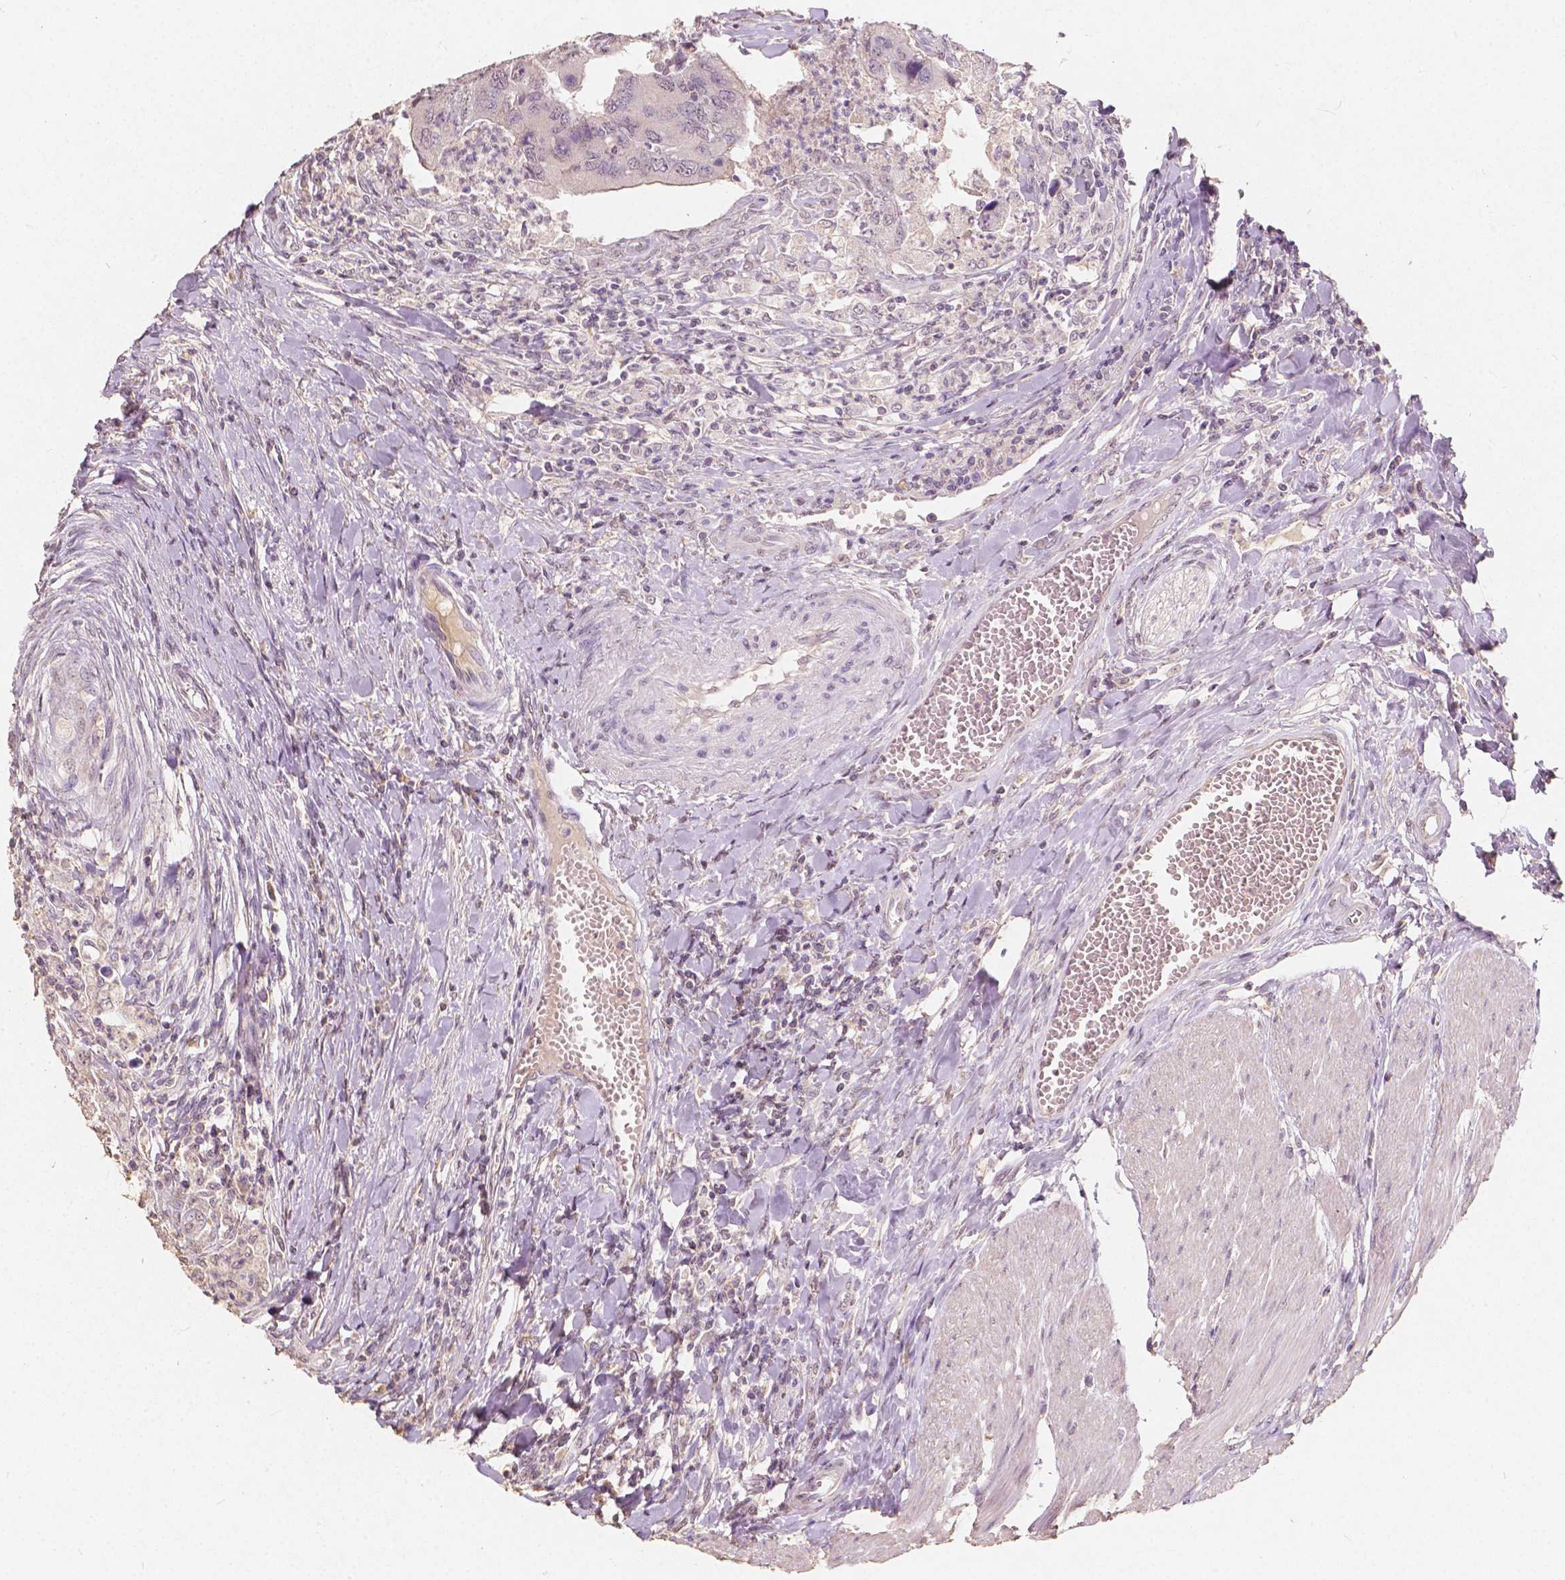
{"staining": {"intensity": "negative", "quantity": "none", "location": "none"}, "tissue": "colorectal cancer", "cell_type": "Tumor cells", "image_type": "cancer", "snomed": [{"axis": "morphology", "description": "Adenocarcinoma, NOS"}, {"axis": "topography", "description": "Colon"}], "caption": "Colorectal cancer was stained to show a protein in brown. There is no significant expression in tumor cells. (DAB immunohistochemistry (IHC) with hematoxylin counter stain).", "gene": "SOX15", "patient": {"sex": "female", "age": 67}}